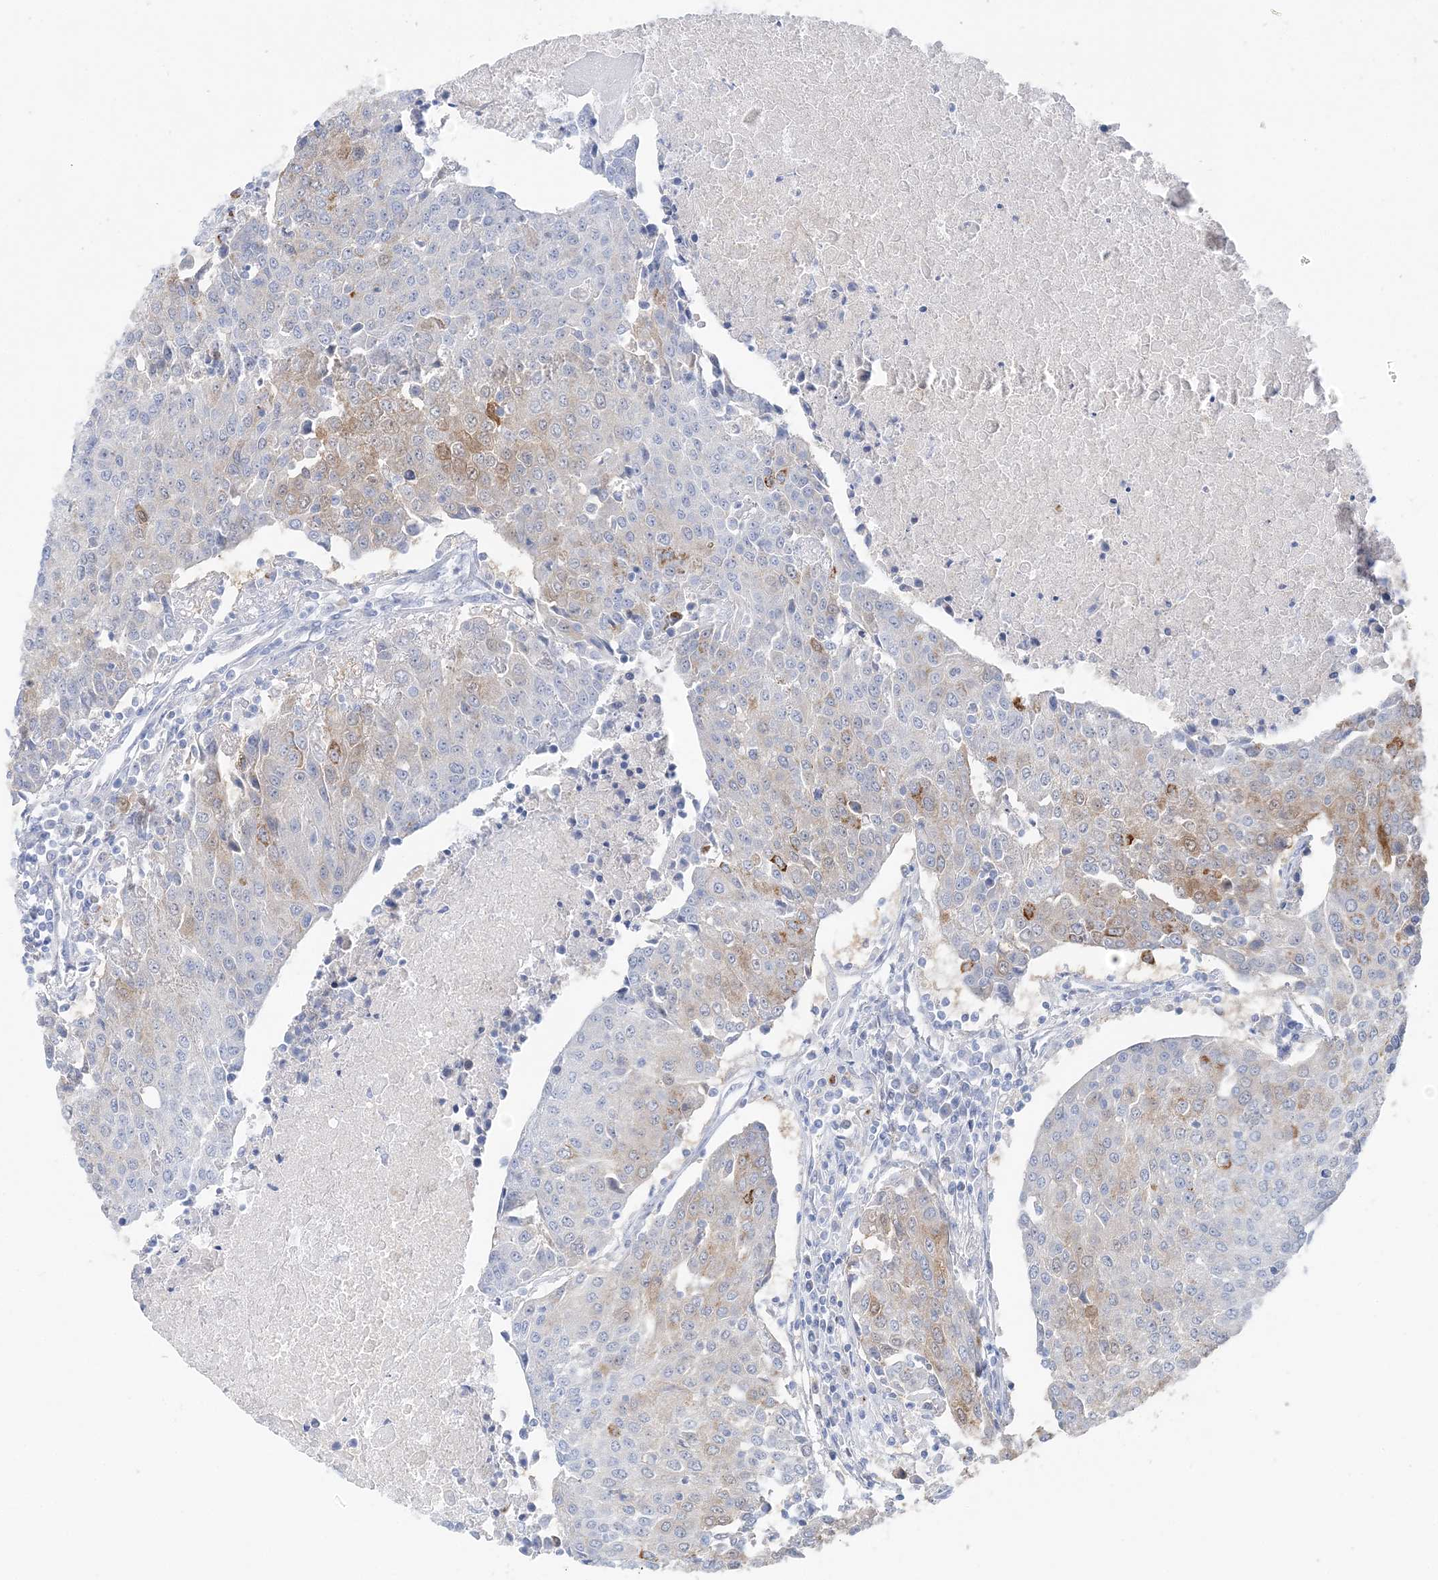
{"staining": {"intensity": "weak", "quantity": "25%-75%", "location": "cytoplasmic/membranous"}, "tissue": "urothelial cancer", "cell_type": "Tumor cells", "image_type": "cancer", "snomed": [{"axis": "morphology", "description": "Urothelial carcinoma, High grade"}, {"axis": "topography", "description": "Urinary bladder"}], "caption": "This is an image of immunohistochemistry (IHC) staining of urothelial cancer, which shows weak positivity in the cytoplasmic/membranous of tumor cells.", "gene": "HMGCS1", "patient": {"sex": "female", "age": 85}}